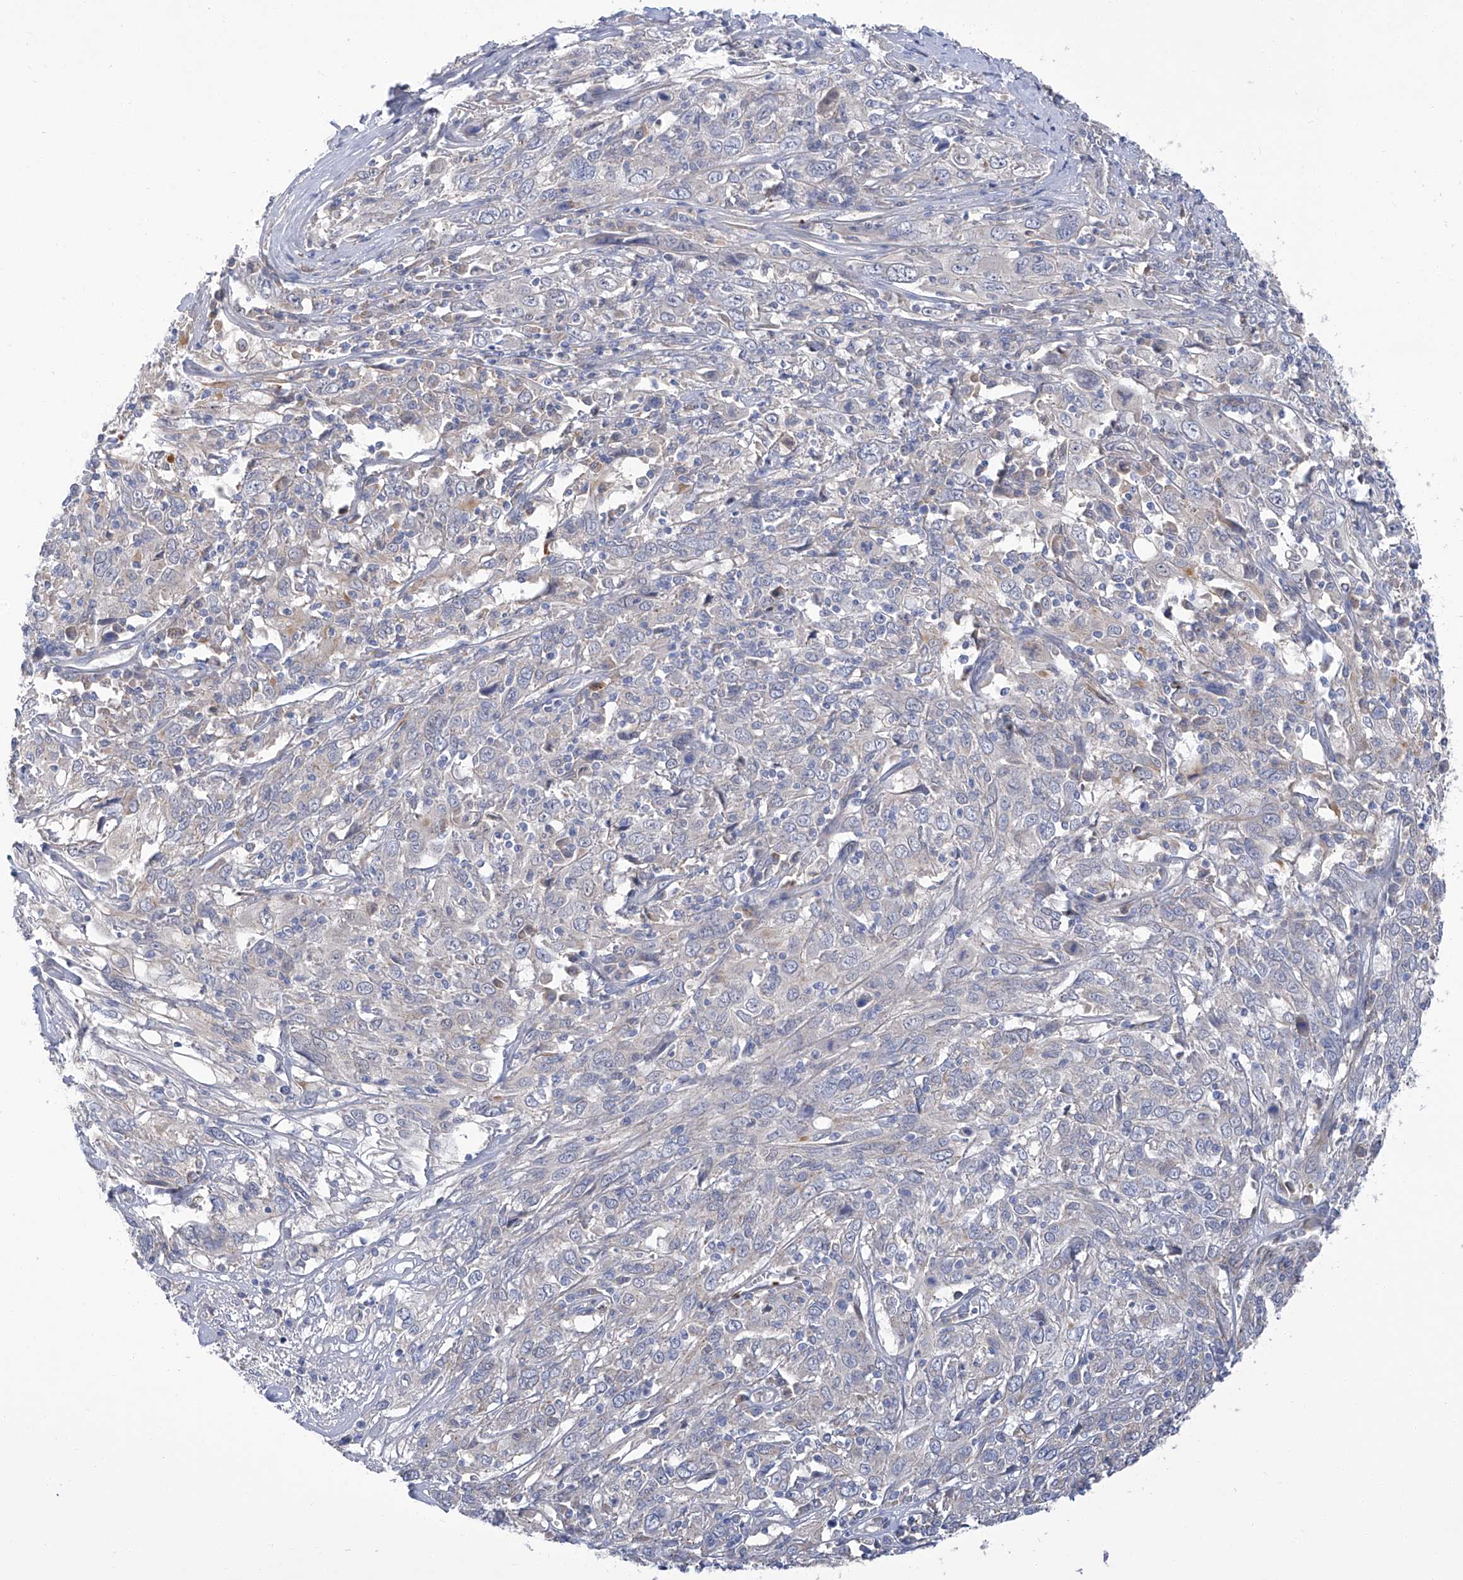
{"staining": {"intensity": "negative", "quantity": "none", "location": "none"}, "tissue": "cervical cancer", "cell_type": "Tumor cells", "image_type": "cancer", "snomed": [{"axis": "morphology", "description": "Squamous cell carcinoma, NOS"}, {"axis": "topography", "description": "Cervix"}], "caption": "DAB immunohistochemical staining of human squamous cell carcinoma (cervical) shows no significant staining in tumor cells.", "gene": "PARD3", "patient": {"sex": "female", "age": 46}}